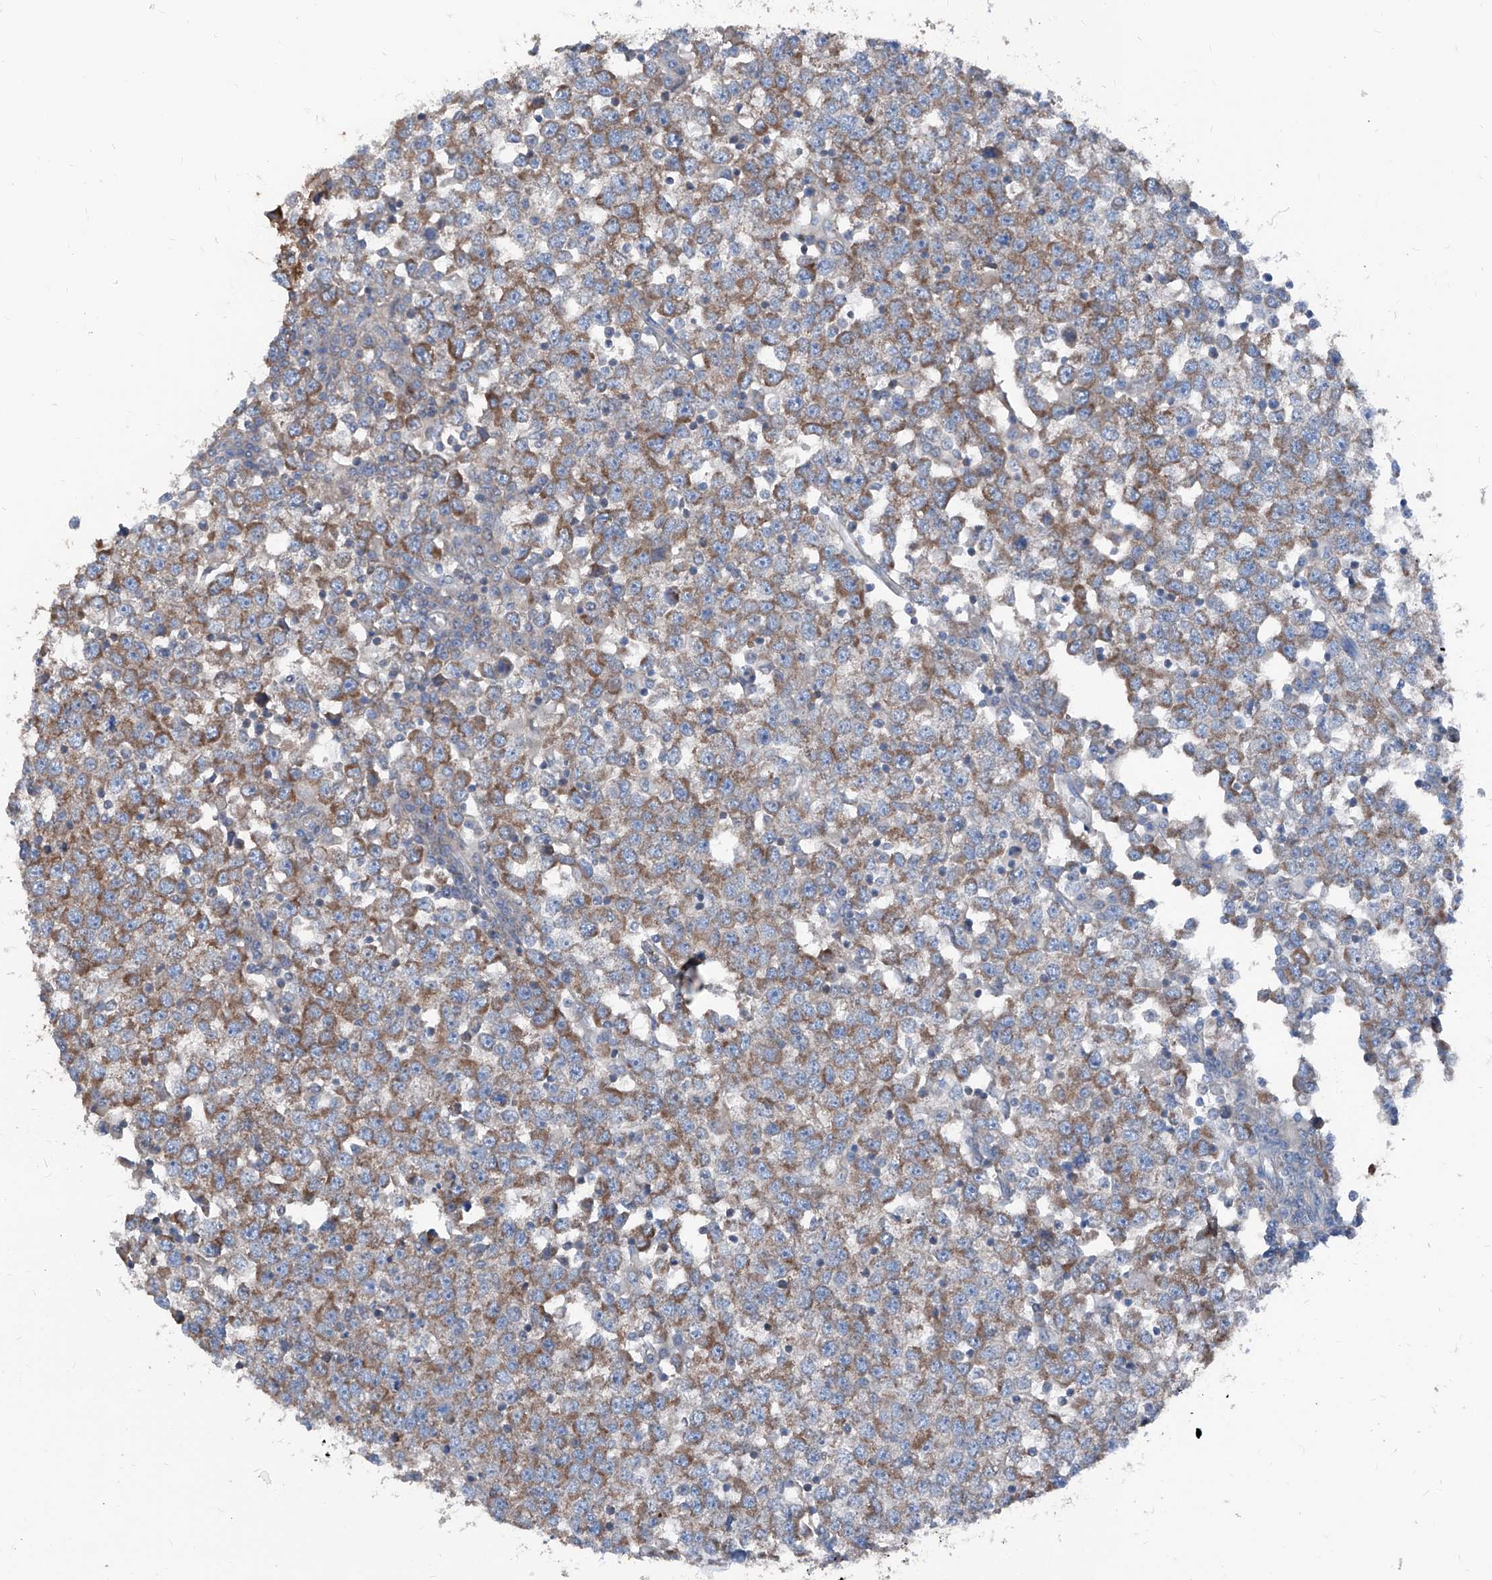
{"staining": {"intensity": "moderate", "quantity": ">75%", "location": "cytoplasmic/membranous"}, "tissue": "testis cancer", "cell_type": "Tumor cells", "image_type": "cancer", "snomed": [{"axis": "morphology", "description": "Seminoma, NOS"}, {"axis": "topography", "description": "Testis"}], "caption": "Immunohistochemical staining of human testis cancer displays moderate cytoplasmic/membranous protein staining in approximately >75% of tumor cells.", "gene": "GPAT3", "patient": {"sex": "male", "age": 65}}